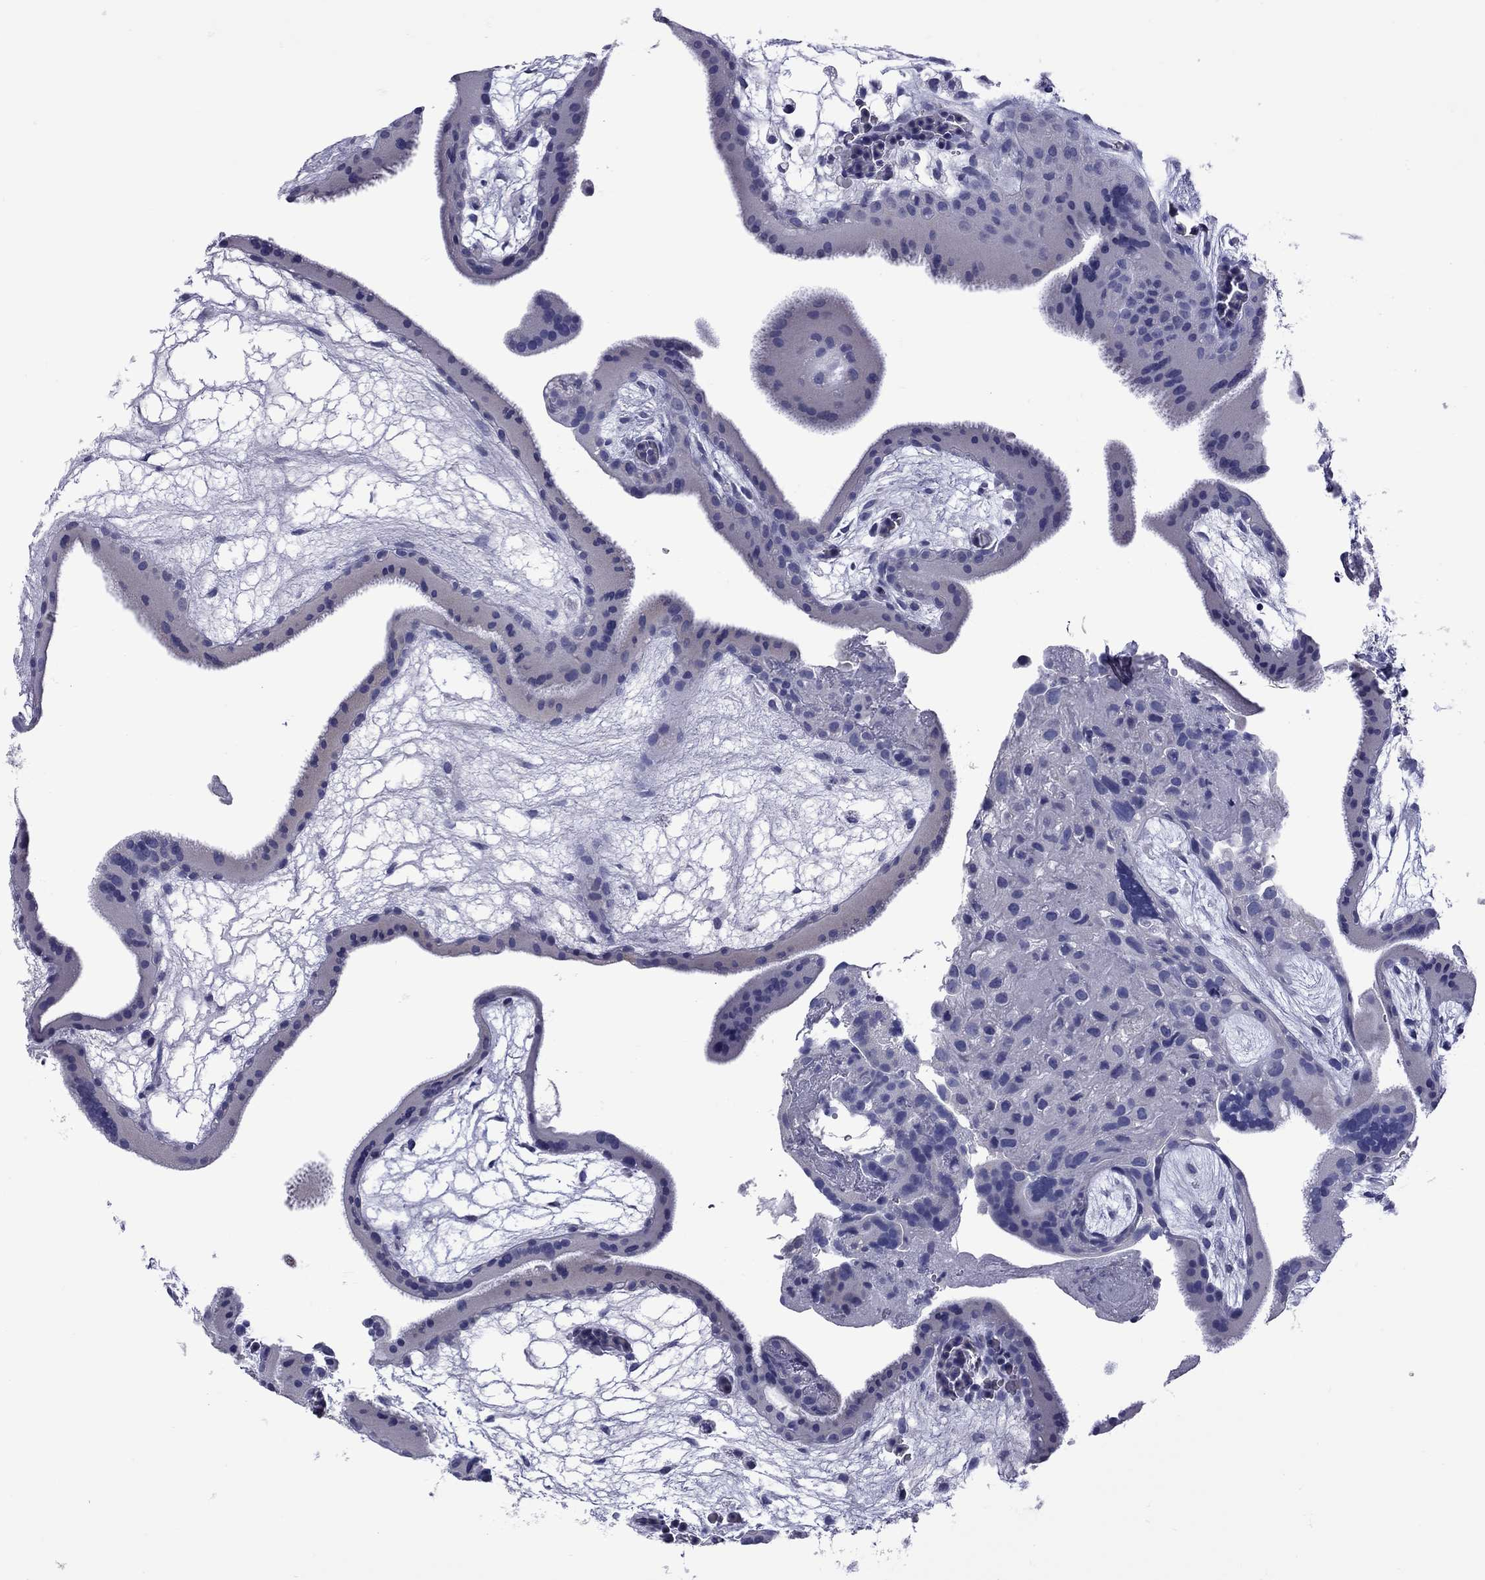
{"staining": {"intensity": "negative", "quantity": "none", "location": "none"}, "tissue": "placenta", "cell_type": "Decidual cells", "image_type": "normal", "snomed": [{"axis": "morphology", "description": "Normal tissue, NOS"}, {"axis": "topography", "description": "Placenta"}], "caption": "Decidual cells are negative for protein expression in normal human placenta. Brightfield microscopy of immunohistochemistry (IHC) stained with DAB (3,3'-diaminobenzidine) (brown) and hematoxylin (blue), captured at high magnification.", "gene": "EPPIN", "patient": {"sex": "female", "age": 19}}